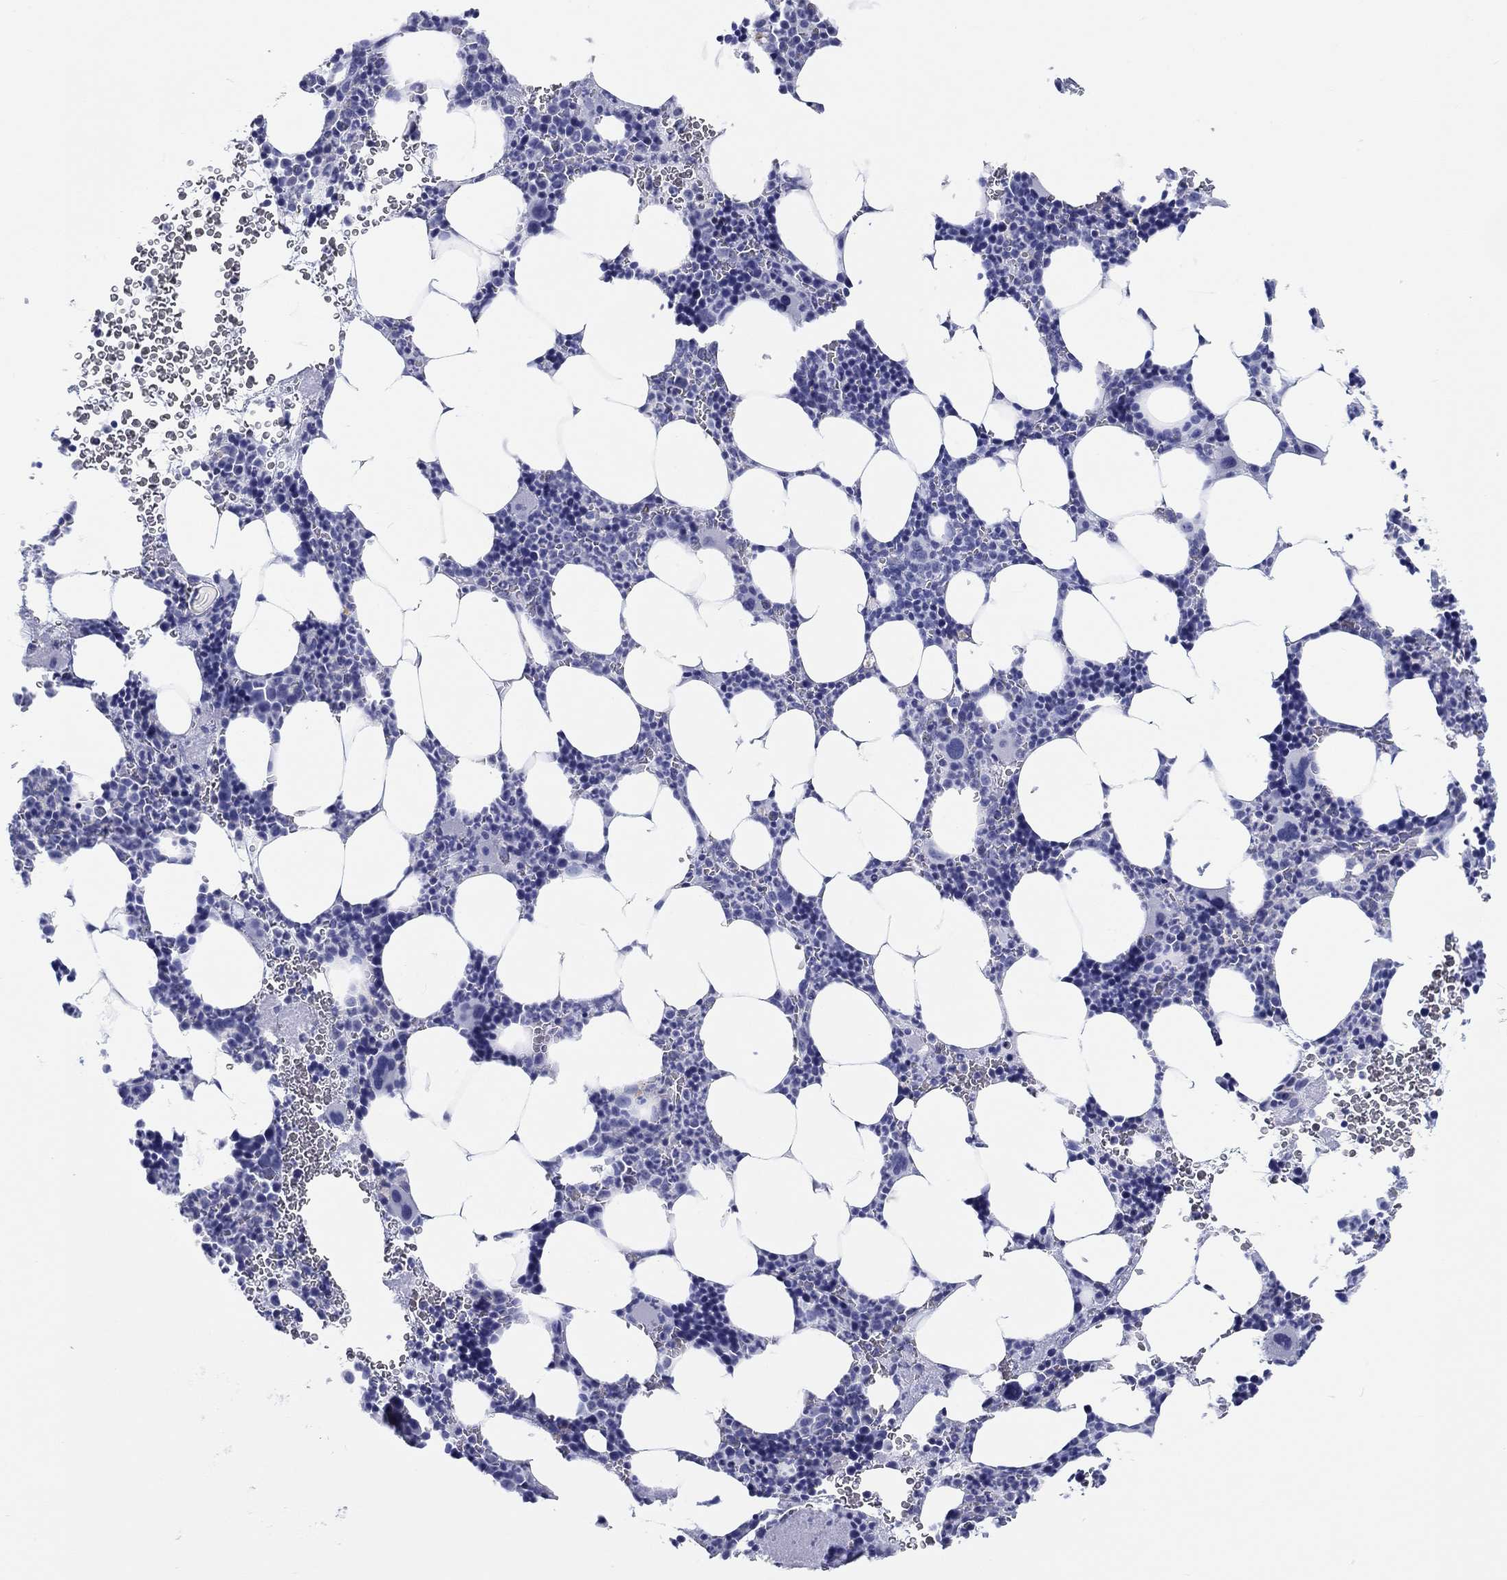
{"staining": {"intensity": "negative", "quantity": "none", "location": "none"}, "tissue": "bone marrow", "cell_type": "Hematopoietic cells", "image_type": "normal", "snomed": [{"axis": "morphology", "description": "Normal tissue, NOS"}, {"axis": "topography", "description": "Bone marrow"}], "caption": "The photomicrograph displays no significant expression in hematopoietic cells of bone marrow.", "gene": "H1", "patient": {"sex": "male", "age": 44}}